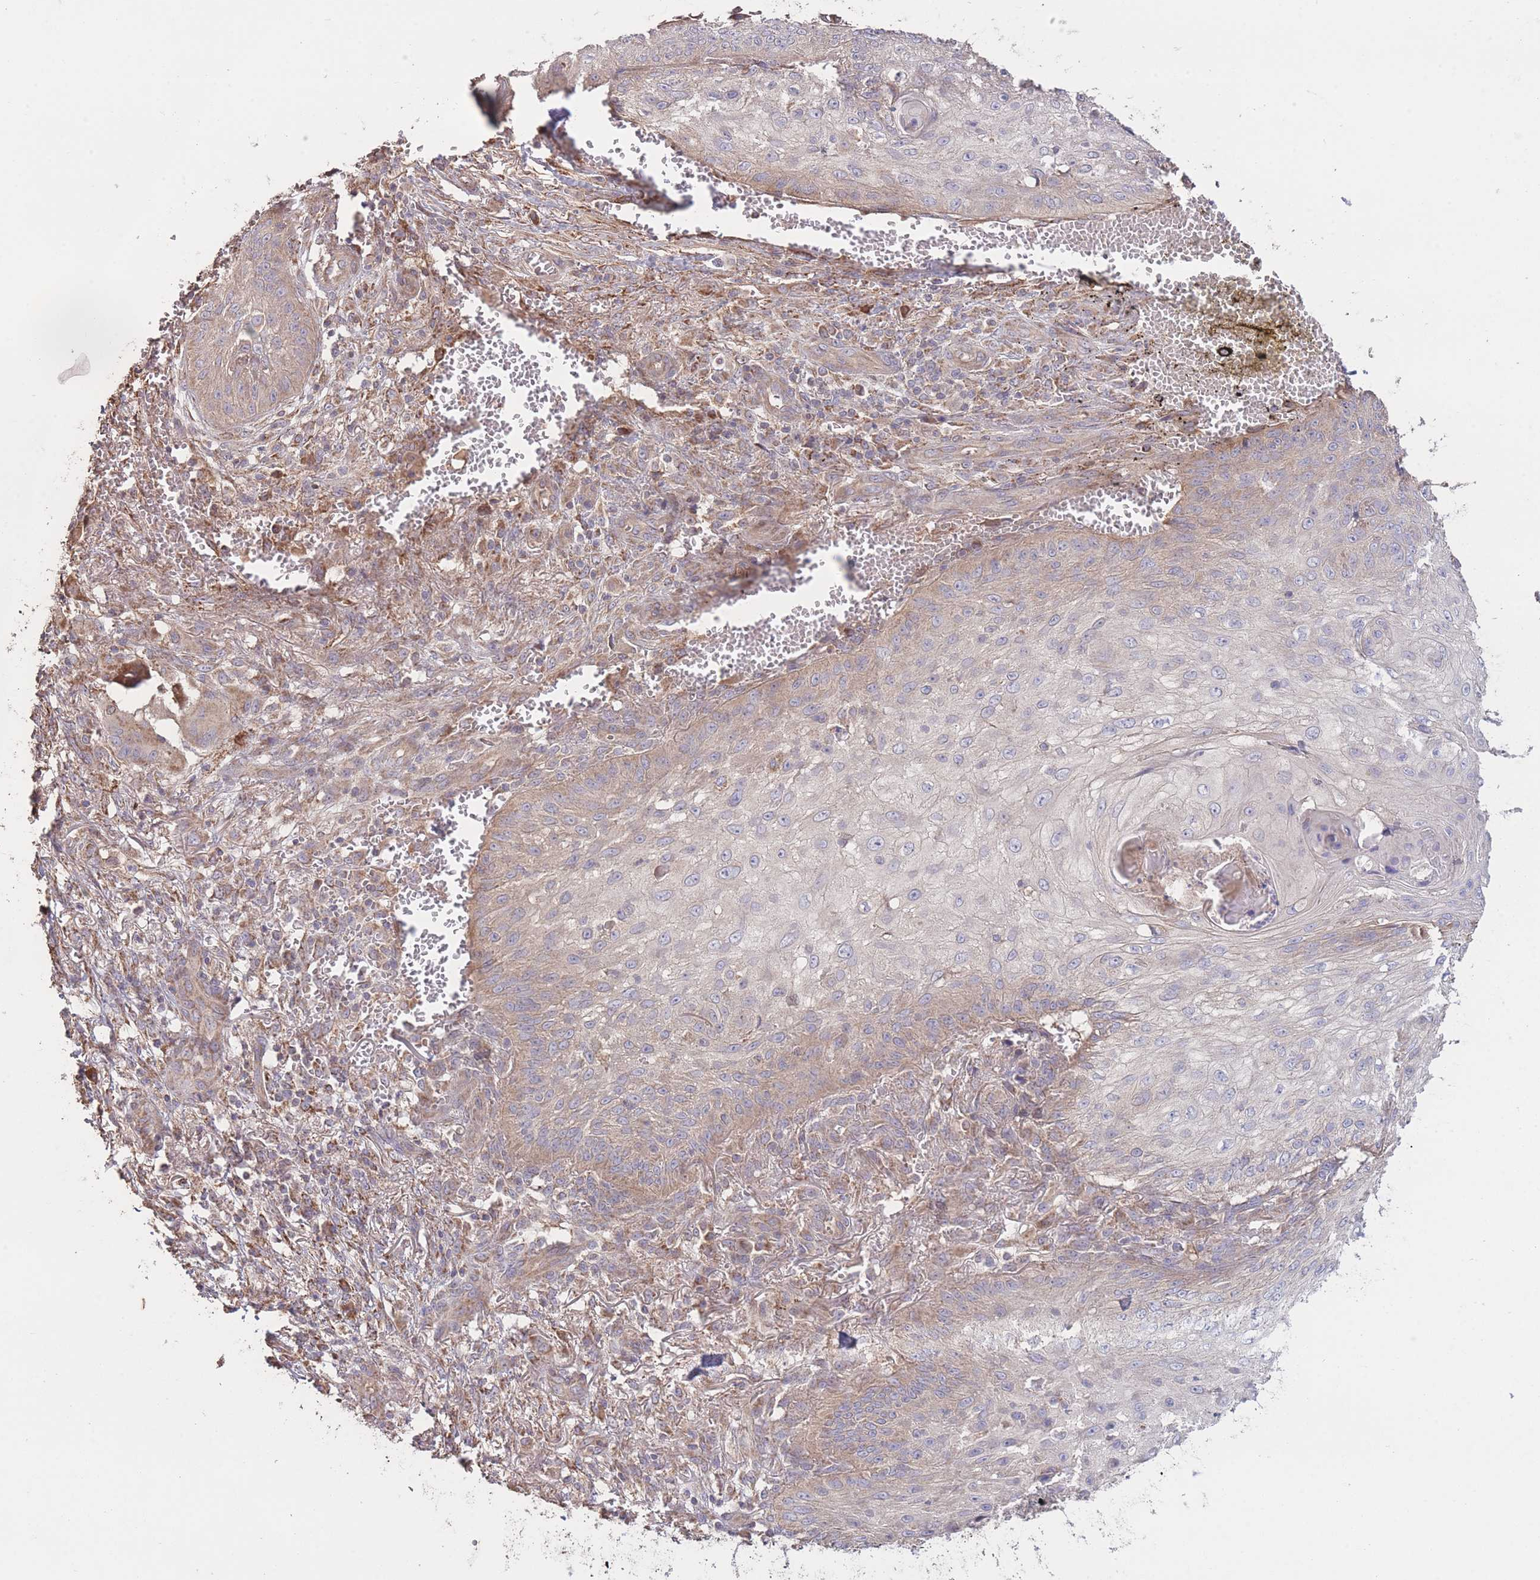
{"staining": {"intensity": "weak", "quantity": "25%-75%", "location": "cytoplasmic/membranous"}, "tissue": "skin cancer", "cell_type": "Tumor cells", "image_type": "cancer", "snomed": [{"axis": "morphology", "description": "Squamous cell carcinoma, NOS"}, {"axis": "topography", "description": "Skin"}], "caption": "Immunohistochemical staining of human skin squamous cell carcinoma displays low levels of weak cytoplasmic/membranous positivity in approximately 25%-75% of tumor cells. (DAB (3,3'-diaminobenzidine) = brown stain, brightfield microscopy at high magnification).", "gene": "EEF1AKMT1", "patient": {"sex": "male", "age": 70}}